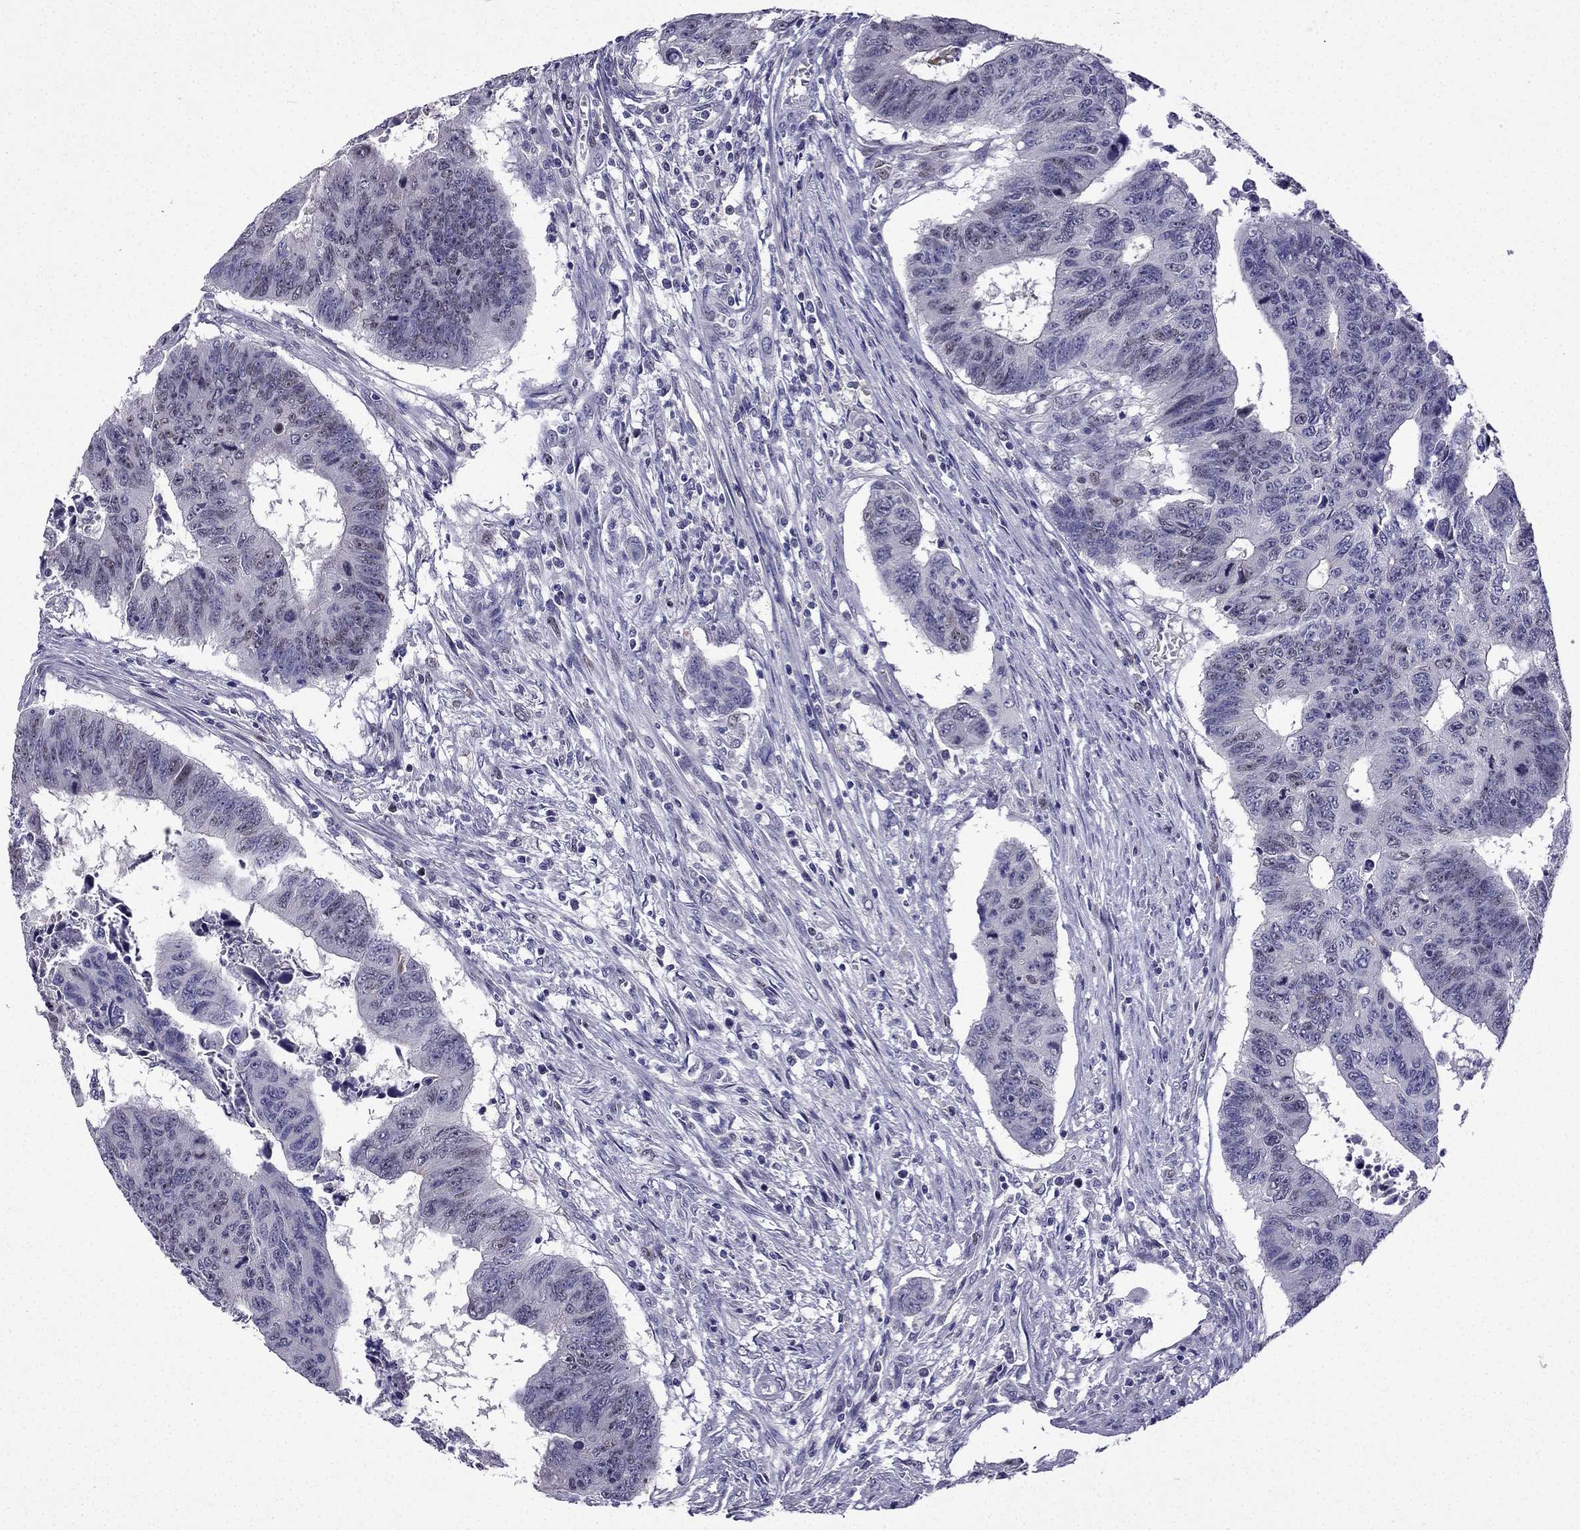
{"staining": {"intensity": "weak", "quantity": "<25%", "location": "nuclear"}, "tissue": "colorectal cancer", "cell_type": "Tumor cells", "image_type": "cancer", "snomed": [{"axis": "morphology", "description": "Adenocarcinoma, NOS"}, {"axis": "topography", "description": "Rectum"}], "caption": "High power microscopy image of an IHC image of colorectal cancer (adenocarcinoma), revealing no significant staining in tumor cells.", "gene": "UHRF1", "patient": {"sex": "female", "age": 85}}